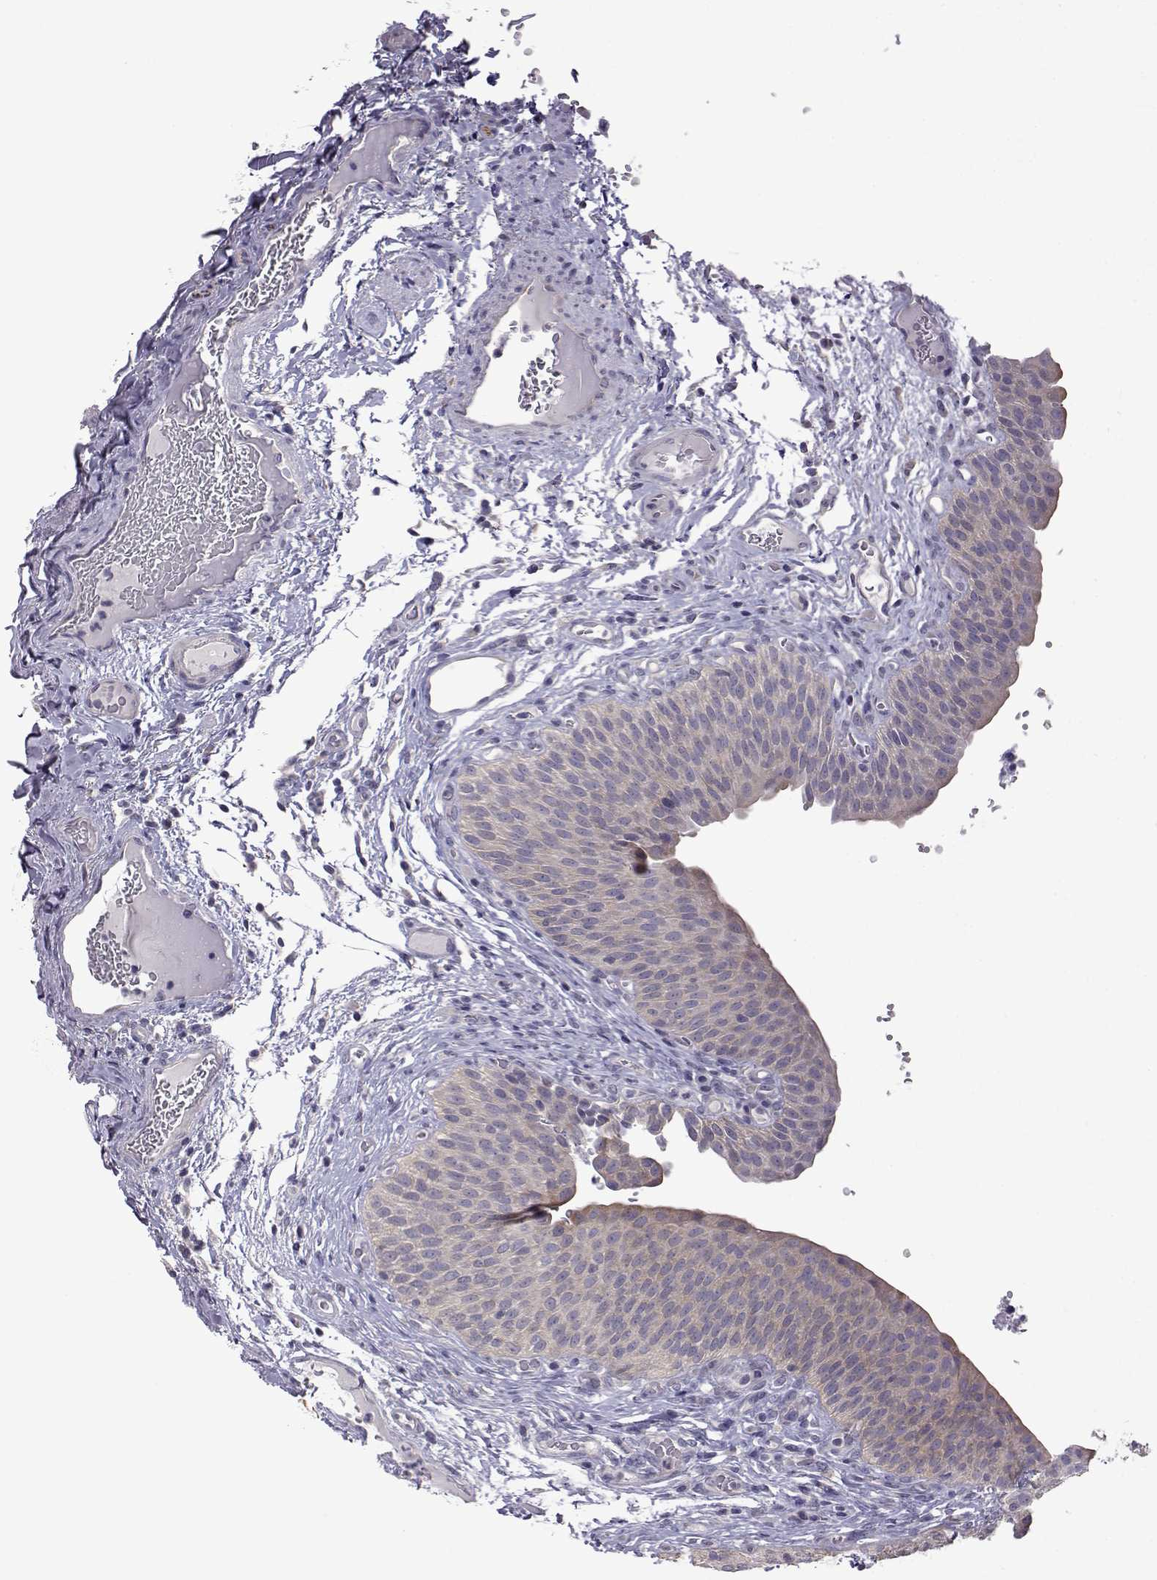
{"staining": {"intensity": "weak", "quantity": "25%-75%", "location": "cytoplasmic/membranous"}, "tissue": "urinary bladder", "cell_type": "Urothelial cells", "image_type": "normal", "snomed": [{"axis": "morphology", "description": "Normal tissue, NOS"}, {"axis": "topography", "description": "Urinary bladder"}], "caption": "The micrograph exhibits immunohistochemical staining of normal urinary bladder. There is weak cytoplasmic/membranous expression is seen in approximately 25%-75% of urothelial cells. (DAB = brown stain, brightfield microscopy at high magnification).", "gene": "VGF", "patient": {"sex": "male", "age": 66}}